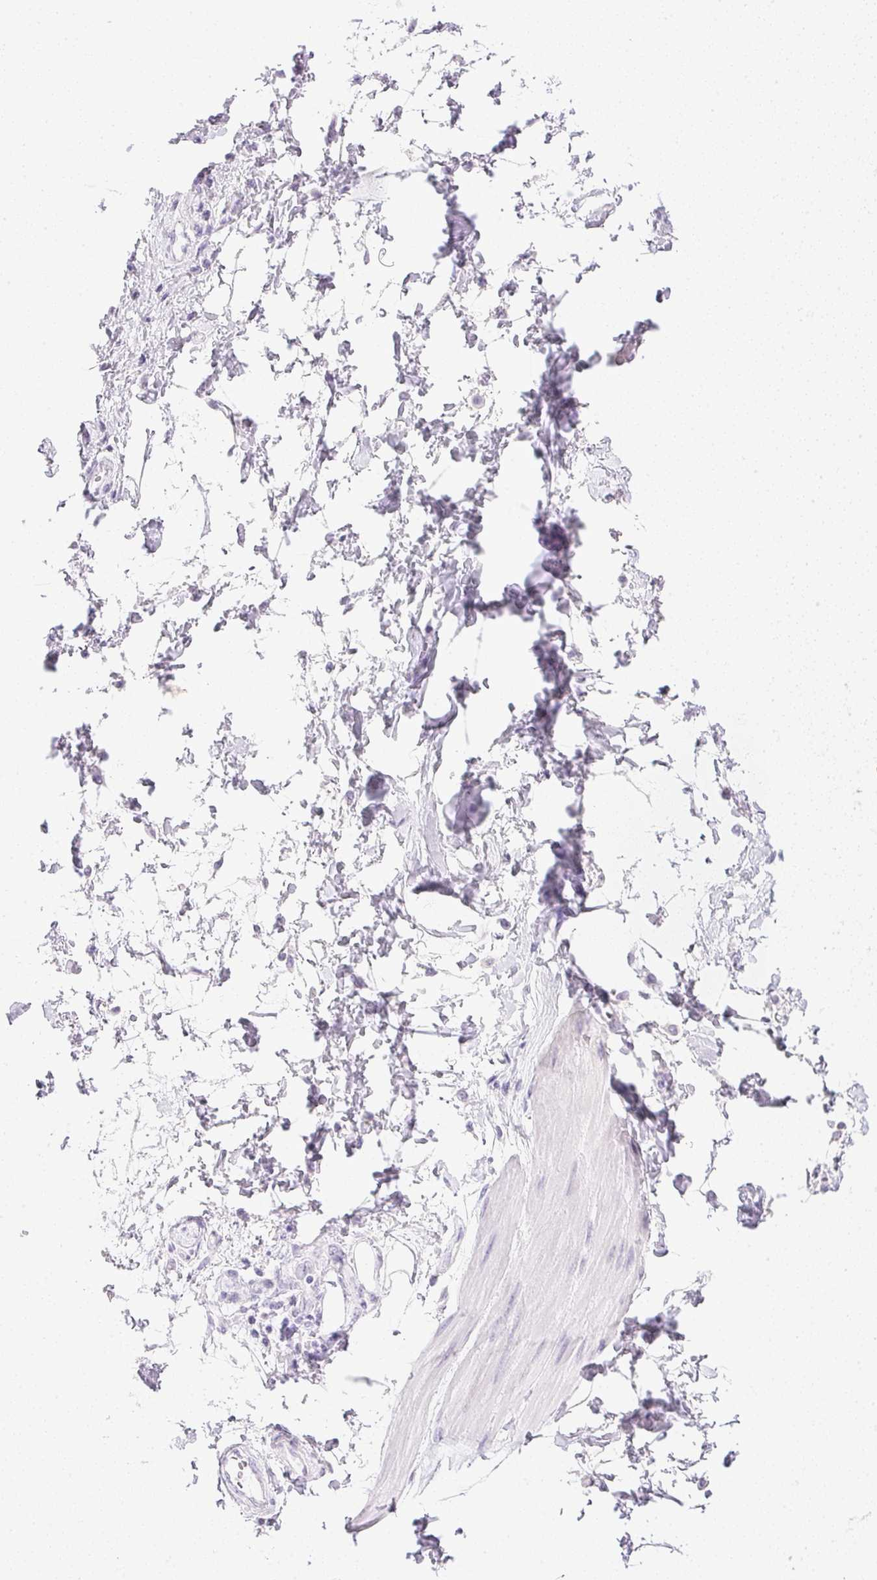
{"staining": {"intensity": "negative", "quantity": "none", "location": "none"}, "tissue": "adipose tissue", "cell_type": "Adipocytes", "image_type": "normal", "snomed": [{"axis": "morphology", "description": "Normal tissue, NOS"}, {"axis": "topography", "description": "Urinary bladder"}, {"axis": "topography", "description": "Peripheral nerve tissue"}], "caption": "High power microscopy image of an immunohistochemistry (IHC) histopathology image of unremarkable adipose tissue, revealing no significant positivity in adipocytes. (DAB immunohistochemistry with hematoxylin counter stain).", "gene": "CPB1", "patient": {"sex": "female", "age": 60}}